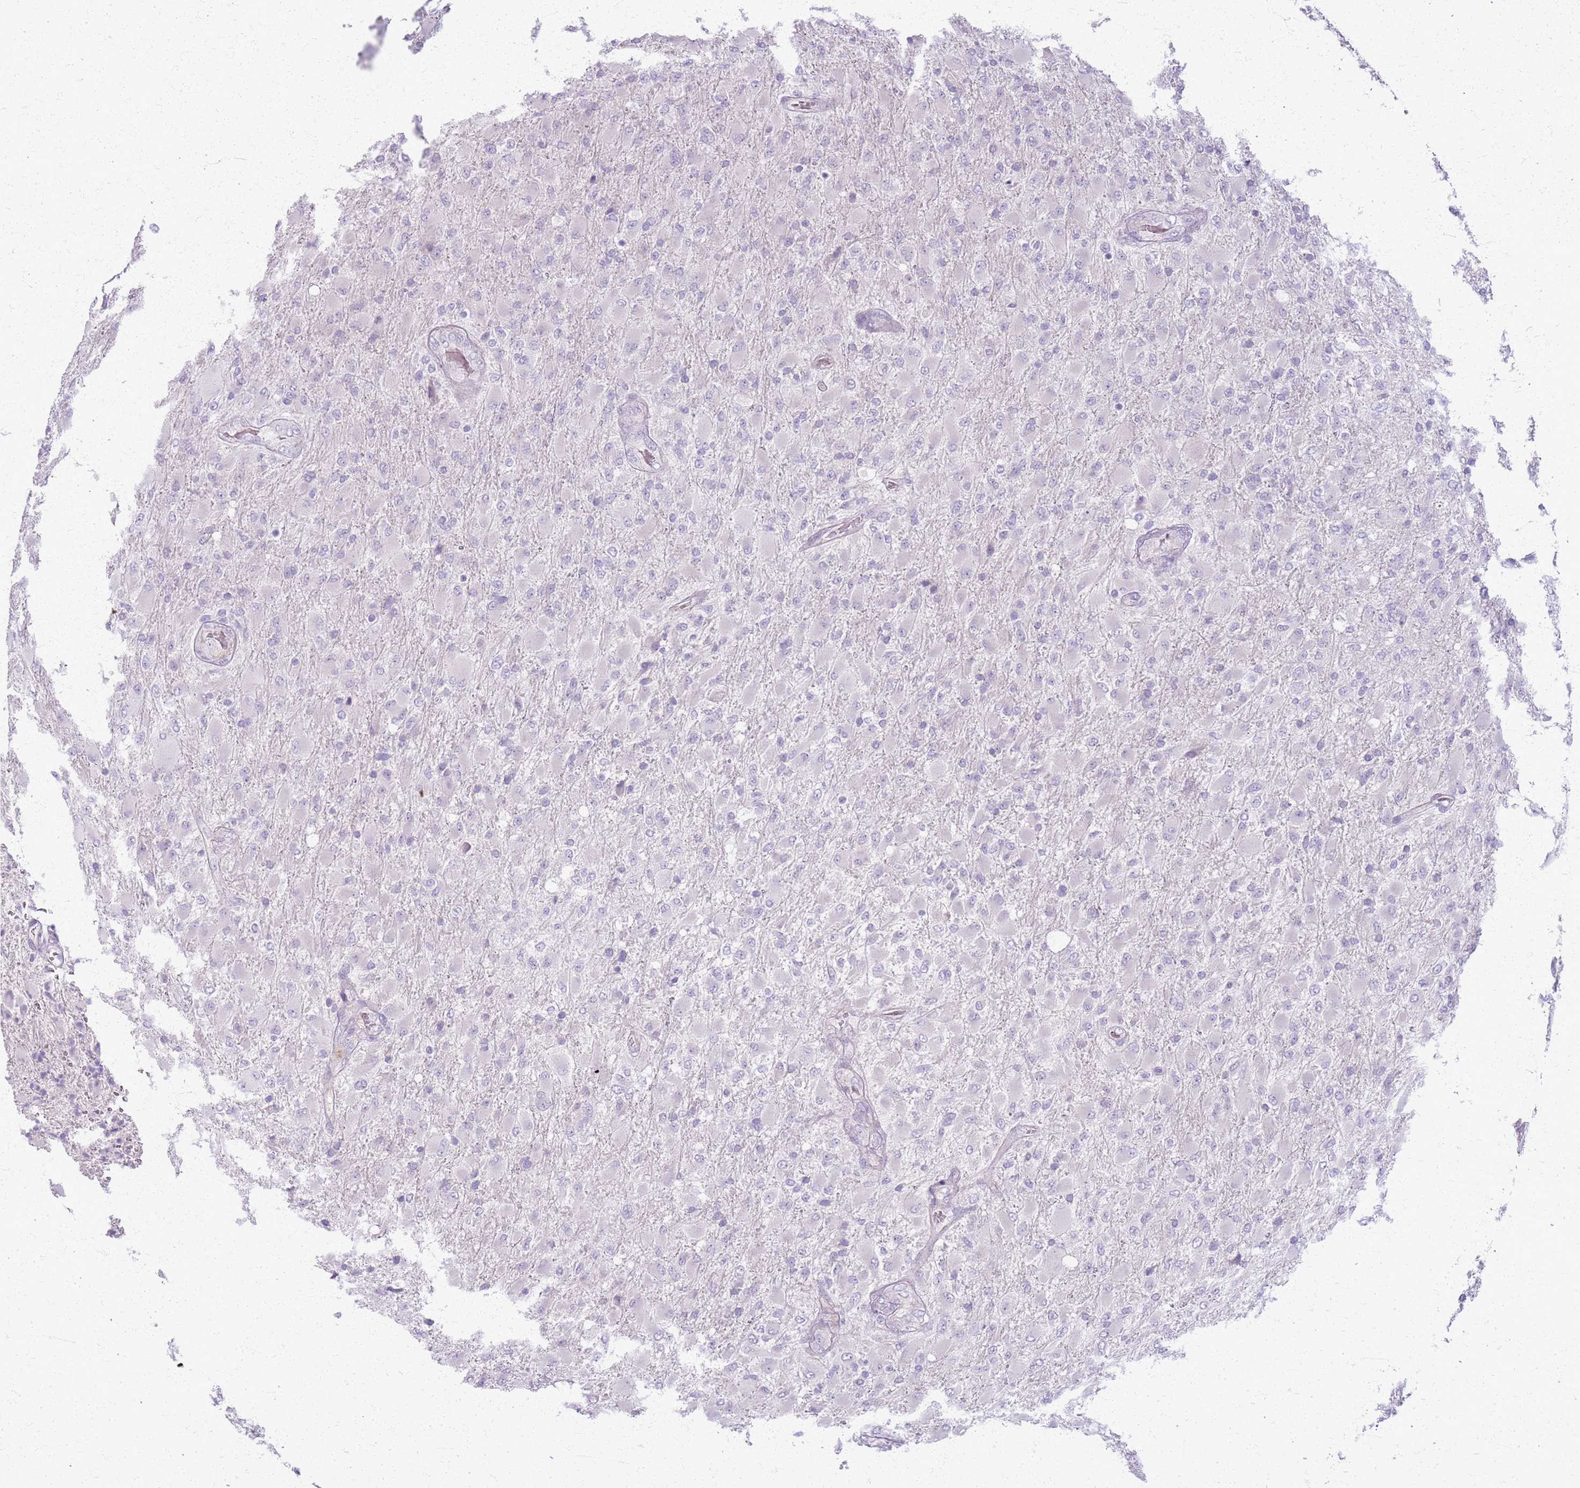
{"staining": {"intensity": "negative", "quantity": "none", "location": "none"}, "tissue": "glioma", "cell_type": "Tumor cells", "image_type": "cancer", "snomed": [{"axis": "morphology", "description": "Glioma, malignant, Low grade"}, {"axis": "topography", "description": "Brain"}], "caption": "Protein analysis of malignant low-grade glioma displays no significant positivity in tumor cells.", "gene": "CSRP3", "patient": {"sex": "male", "age": 65}}